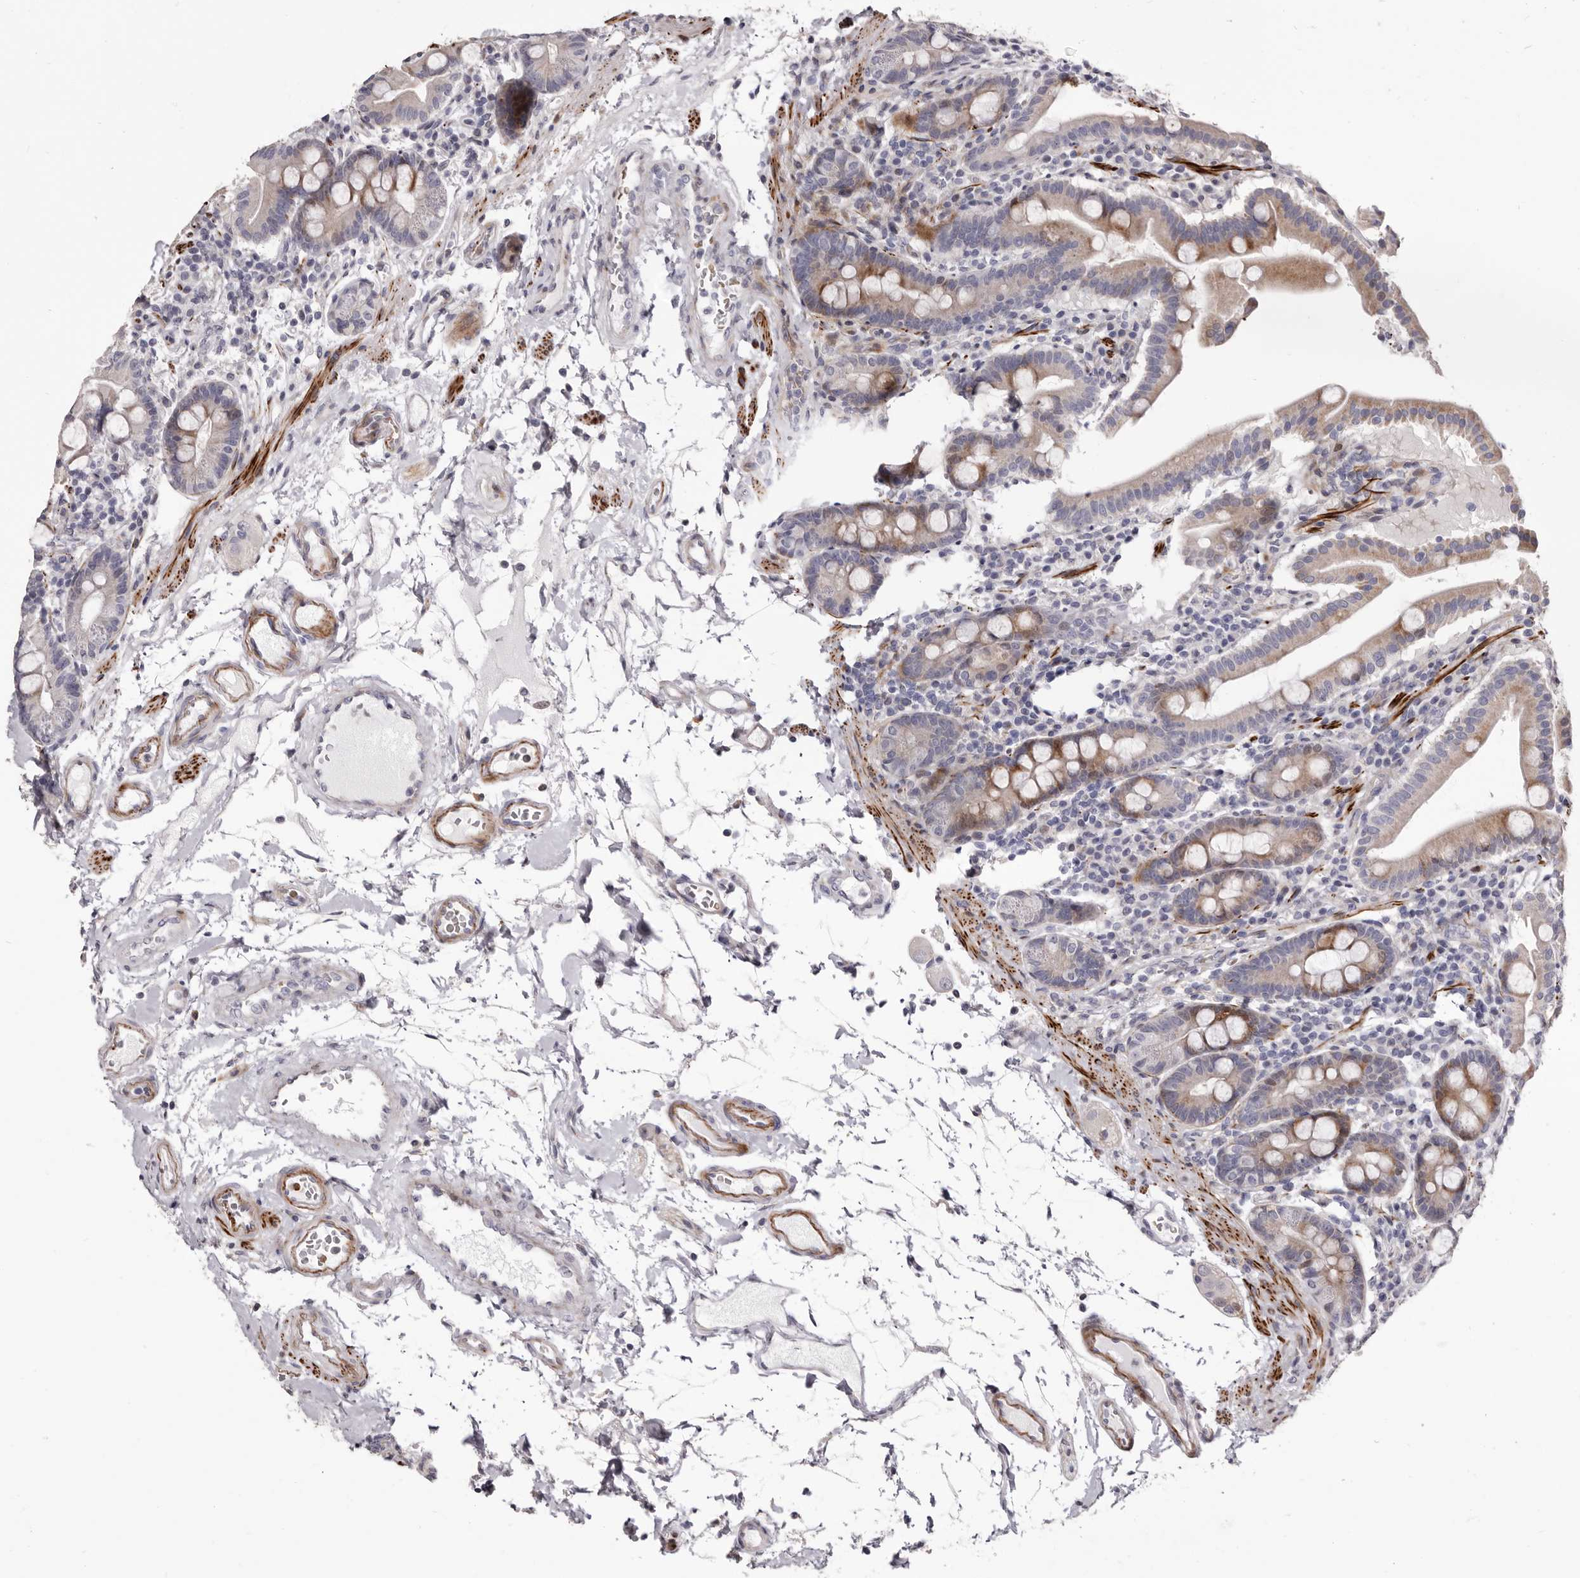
{"staining": {"intensity": "moderate", "quantity": "25%-75%", "location": "cytoplasmic/membranous"}, "tissue": "duodenum", "cell_type": "Glandular cells", "image_type": "normal", "snomed": [{"axis": "morphology", "description": "Normal tissue, NOS"}, {"axis": "morphology", "description": "Adenocarcinoma, NOS"}, {"axis": "topography", "description": "Pancreas"}, {"axis": "topography", "description": "Duodenum"}], "caption": "The micrograph displays immunohistochemical staining of unremarkable duodenum. There is moderate cytoplasmic/membranous staining is present in about 25%-75% of glandular cells.", "gene": "AIDA", "patient": {"sex": "male", "age": 50}}